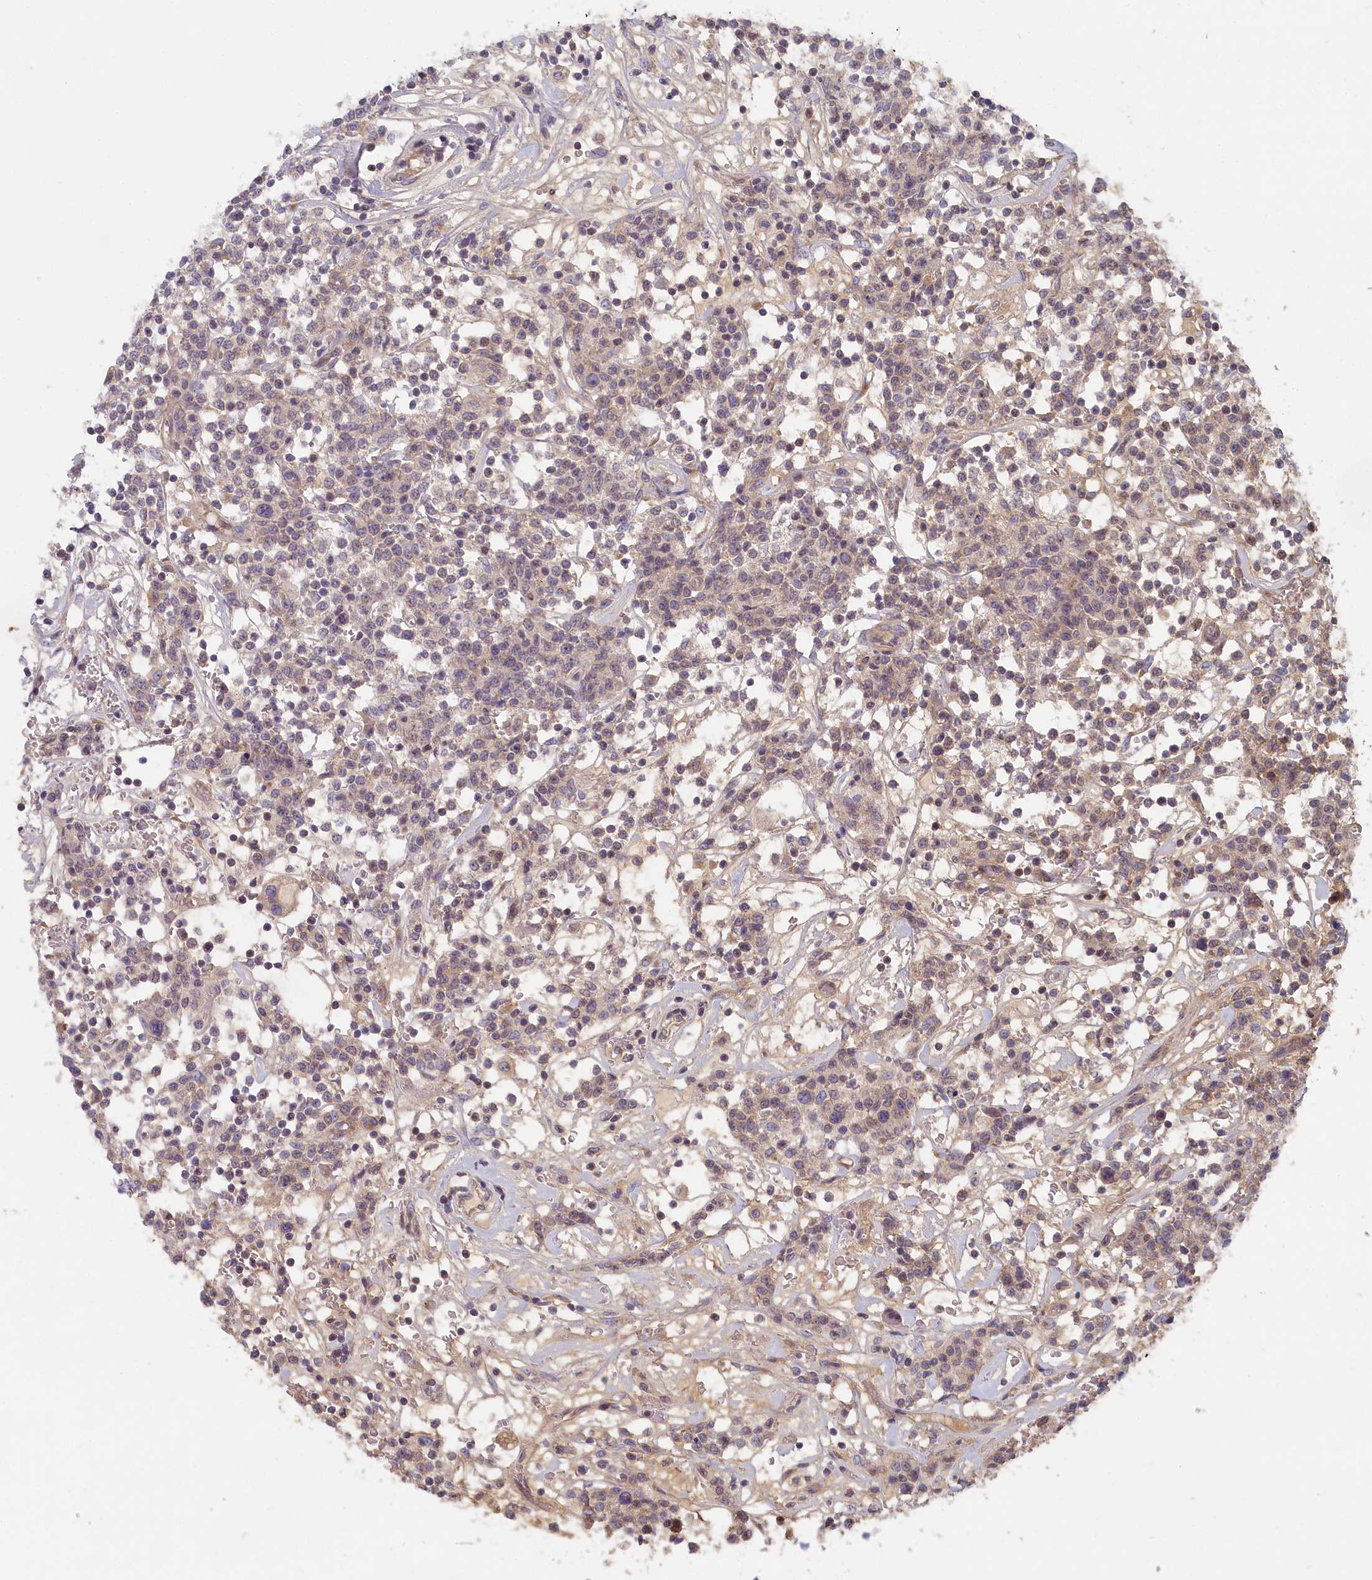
{"staining": {"intensity": "negative", "quantity": "none", "location": "none"}, "tissue": "lymphoma", "cell_type": "Tumor cells", "image_type": "cancer", "snomed": [{"axis": "morphology", "description": "Malignant lymphoma, non-Hodgkin's type, Low grade"}, {"axis": "topography", "description": "Small intestine"}], "caption": "IHC image of lymphoma stained for a protein (brown), which demonstrates no expression in tumor cells. (Immunohistochemistry, brightfield microscopy, high magnification).", "gene": "STX16", "patient": {"sex": "female", "age": 59}}